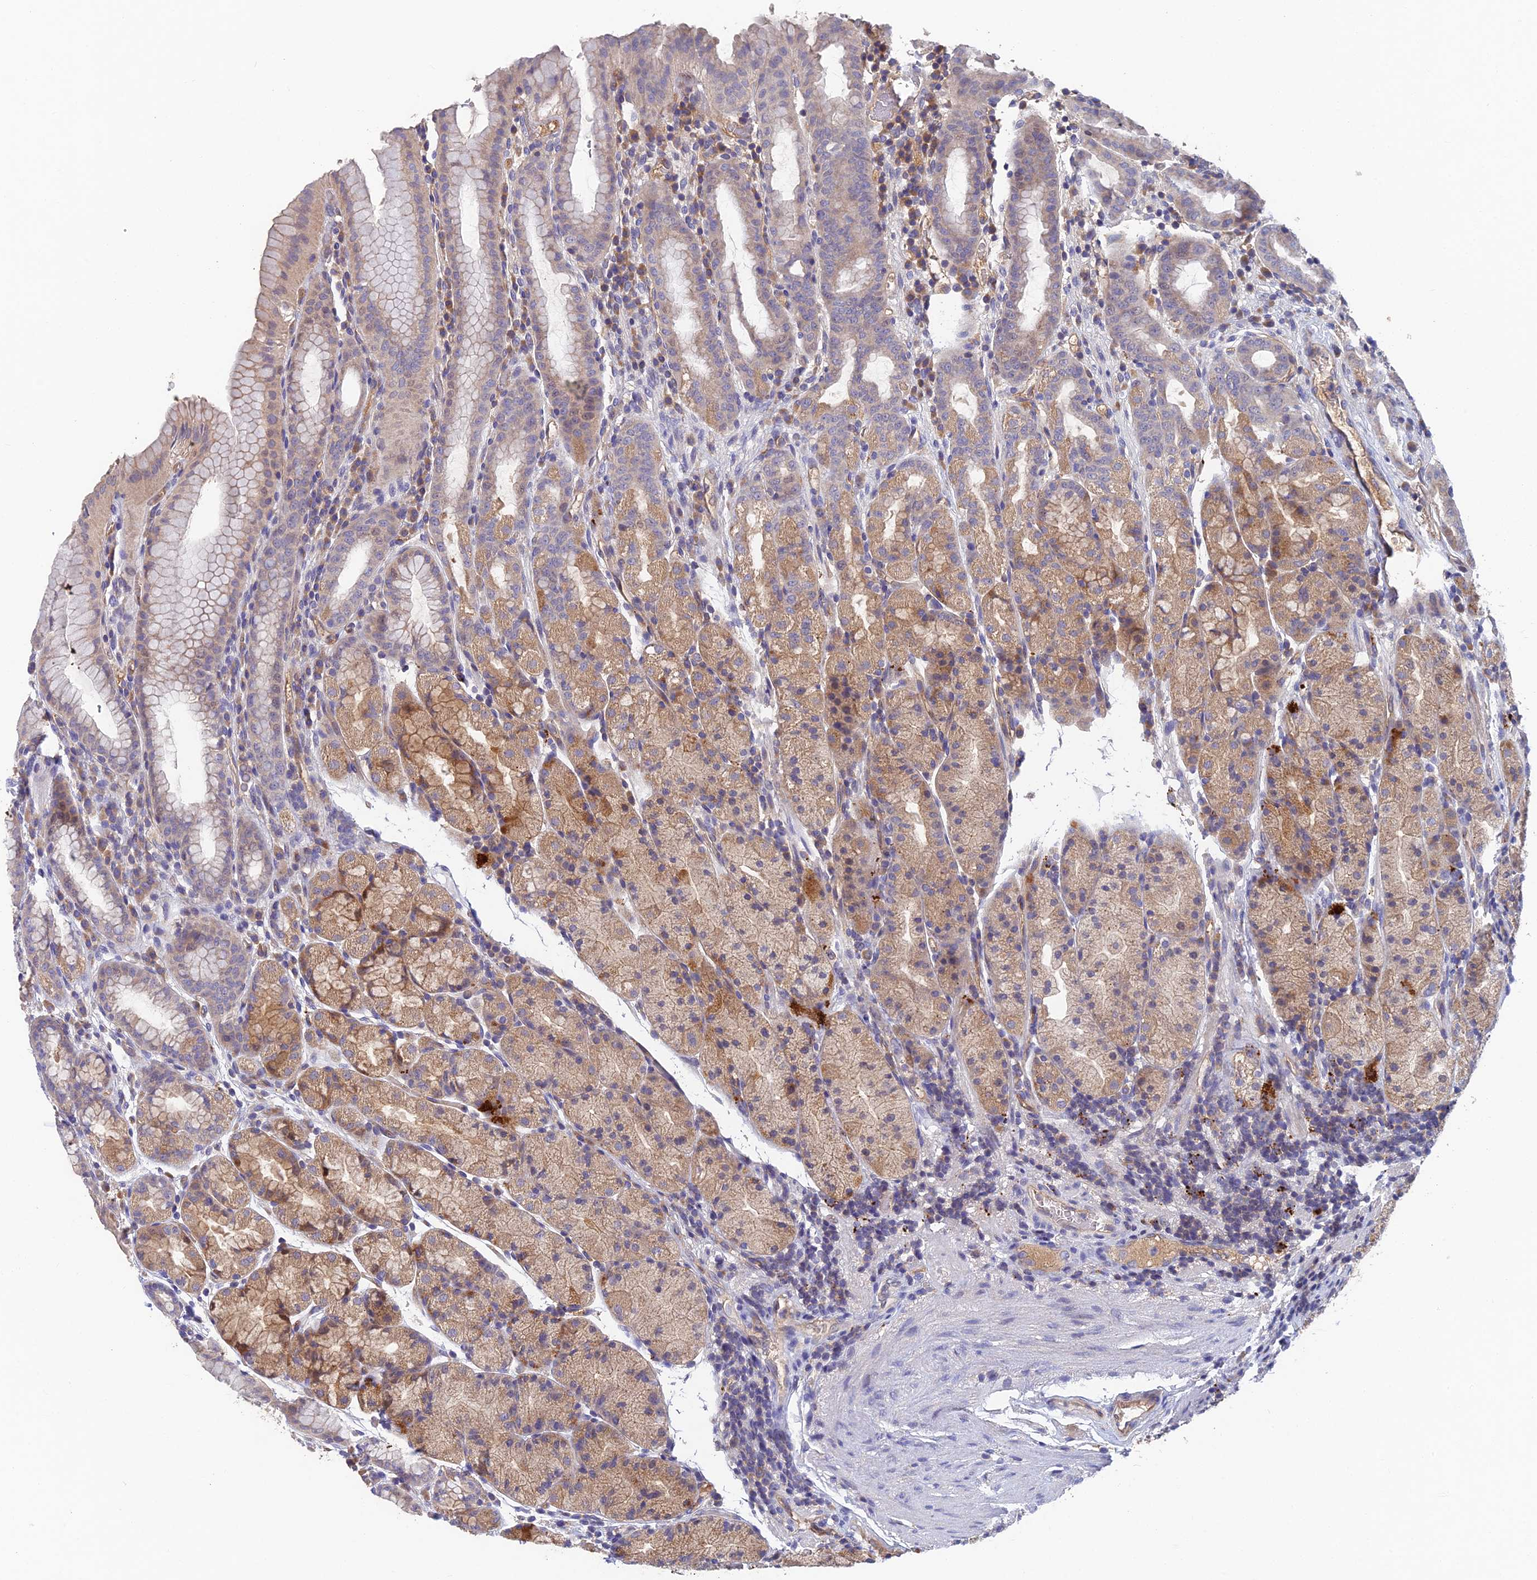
{"staining": {"intensity": "moderate", "quantity": "25%-75%", "location": "cytoplasmic/membranous"}, "tissue": "stomach", "cell_type": "Glandular cells", "image_type": "normal", "snomed": [{"axis": "morphology", "description": "Normal tissue, NOS"}, {"axis": "topography", "description": "Stomach, upper"}, {"axis": "topography", "description": "Stomach, lower"}, {"axis": "topography", "description": "Small intestine"}], "caption": "This photomicrograph exhibits immunohistochemistry staining of benign human stomach, with medium moderate cytoplasmic/membranous positivity in about 25%-75% of glandular cells.", "gene": "ADAMTS13", "patient": {"sex": "male", "age": 68}}